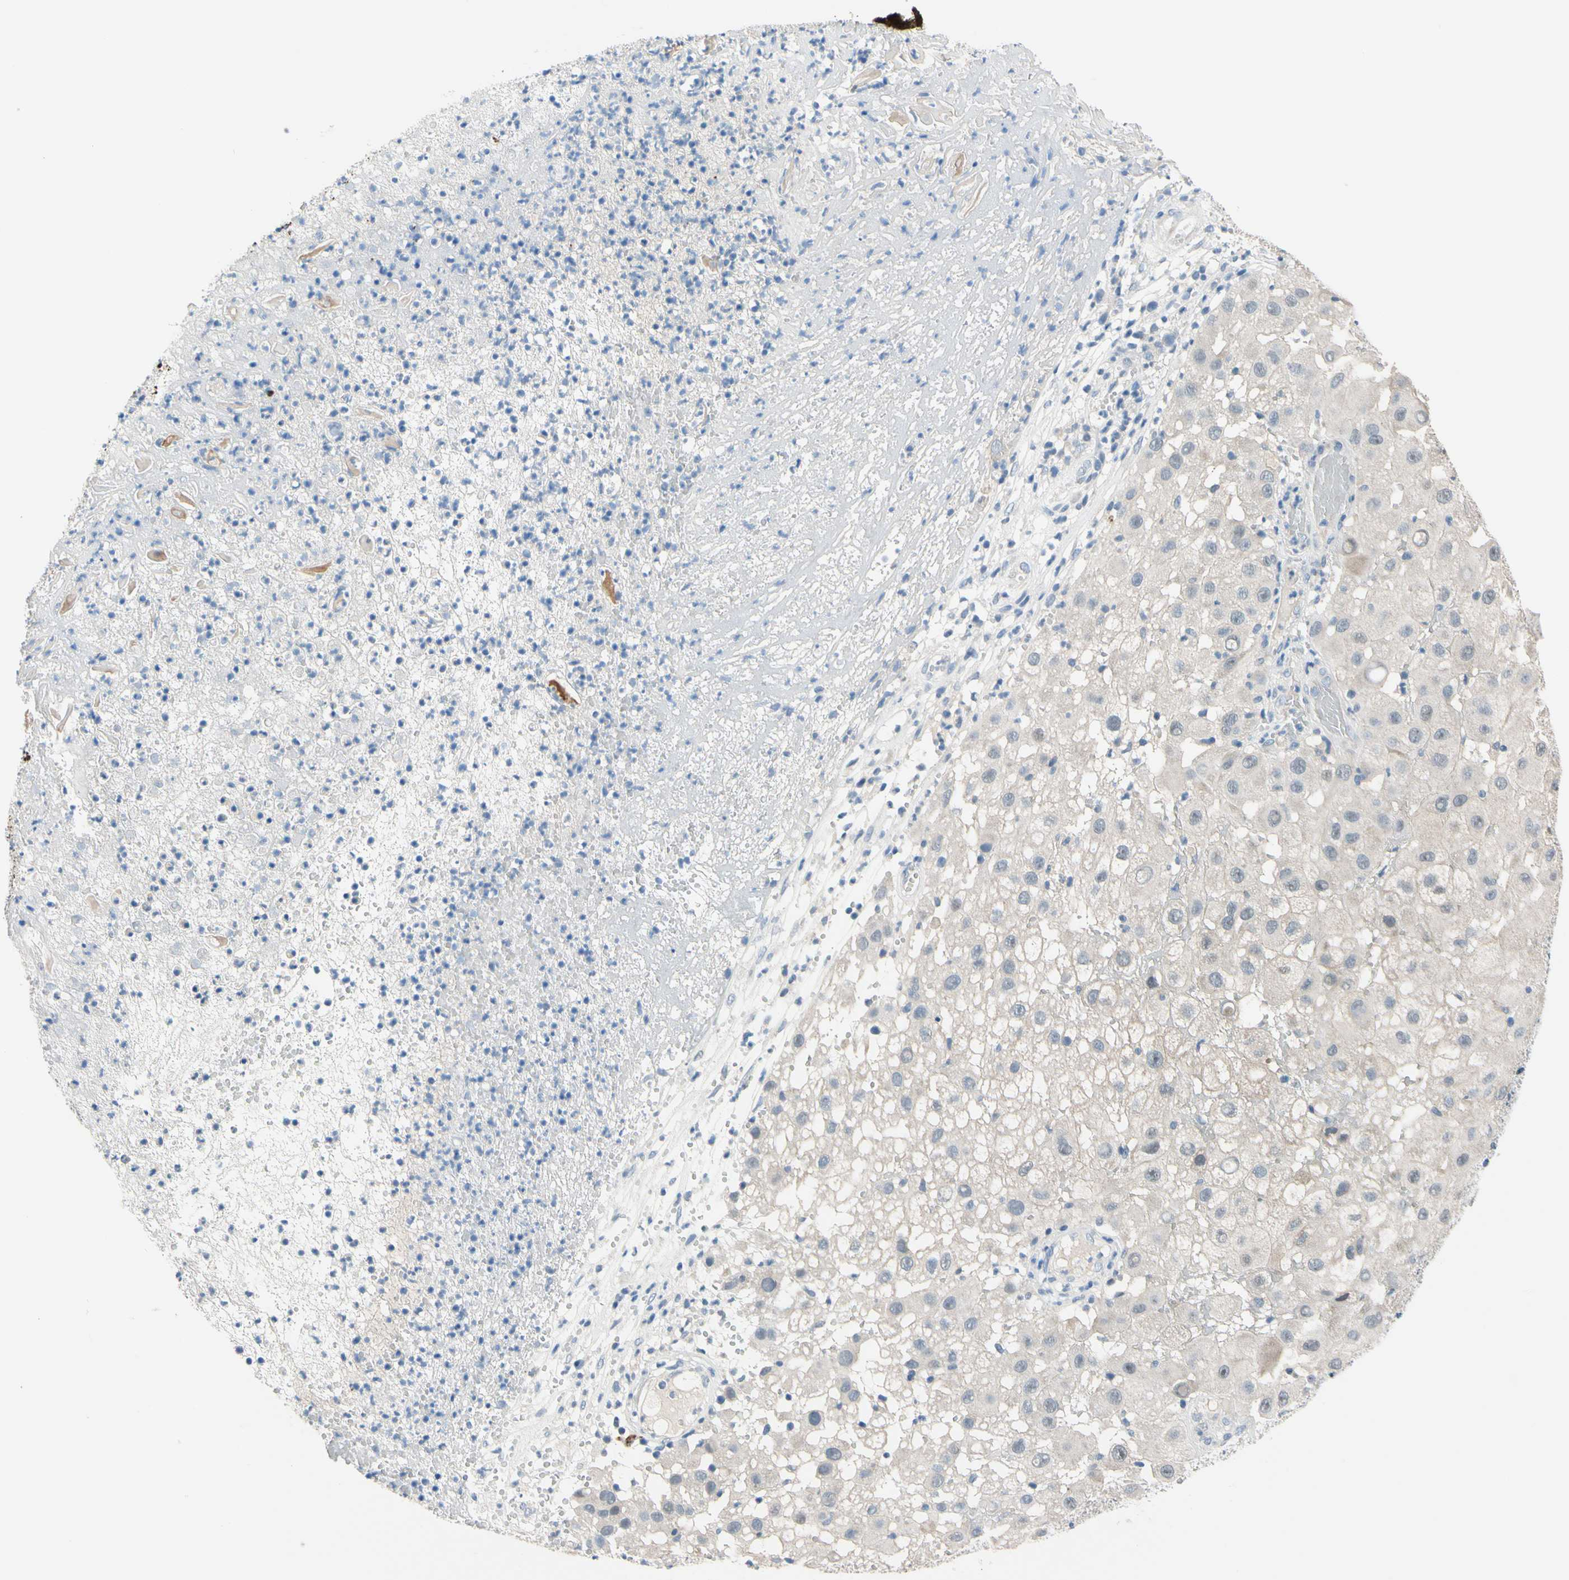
{"staining": {"intensity": "negative", "quantity": "none", "location": "none"}, "tissue": "melanoma", "cell_type": "Tumor cells", "image_type": "cancer", "snomed": [{"axis": "morphology", "description": "Malignant melanoma, NOS"}, {"axis": "topography", "description": "Skin"}], "caption": "Immunohistochemical staining of human malignant melanoma reveals no significant expression in tumor cells.", "gene": "SLC27A6", "patient": {"sex": "female", "age": 81}}